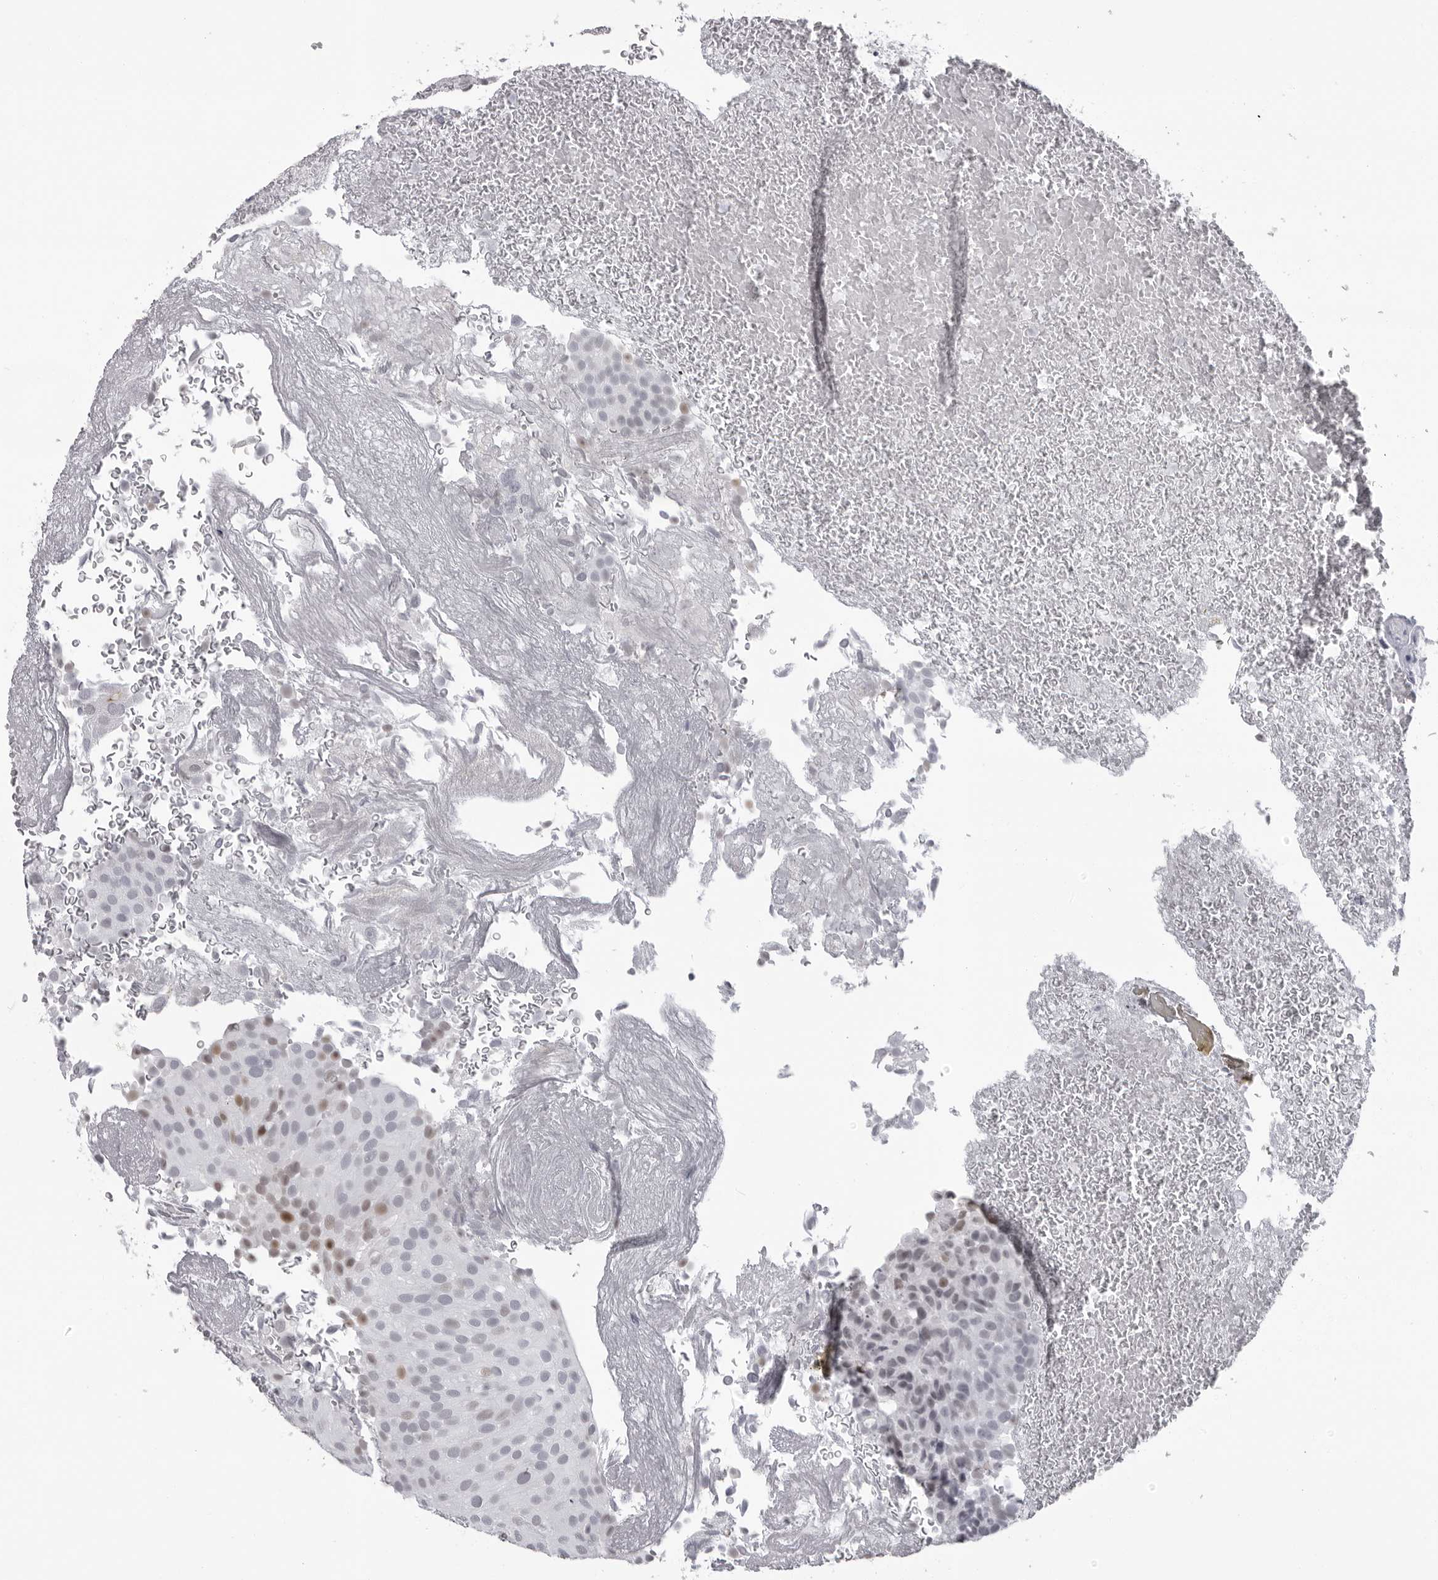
{"staining": {"intensity": "moderate", "quantity": "<25%", "location": "nuclear"}, "tissue": "urothelial cancer", "cell_type": "Tumor cells", "image_type": "cancer", "snomed": [{"axis": "morphology", "description": "Urothelial carcinoma, Low grade"}, {"axis": "topography", "description": "Urinary bladder"}], "caption": "Low-grade urothelial carcinoma stained for a protein demonstrates moderate nuclear positivity in tumor cells.", "gene": "ESPN", "patient": {"sex": "male", "age": 78}}